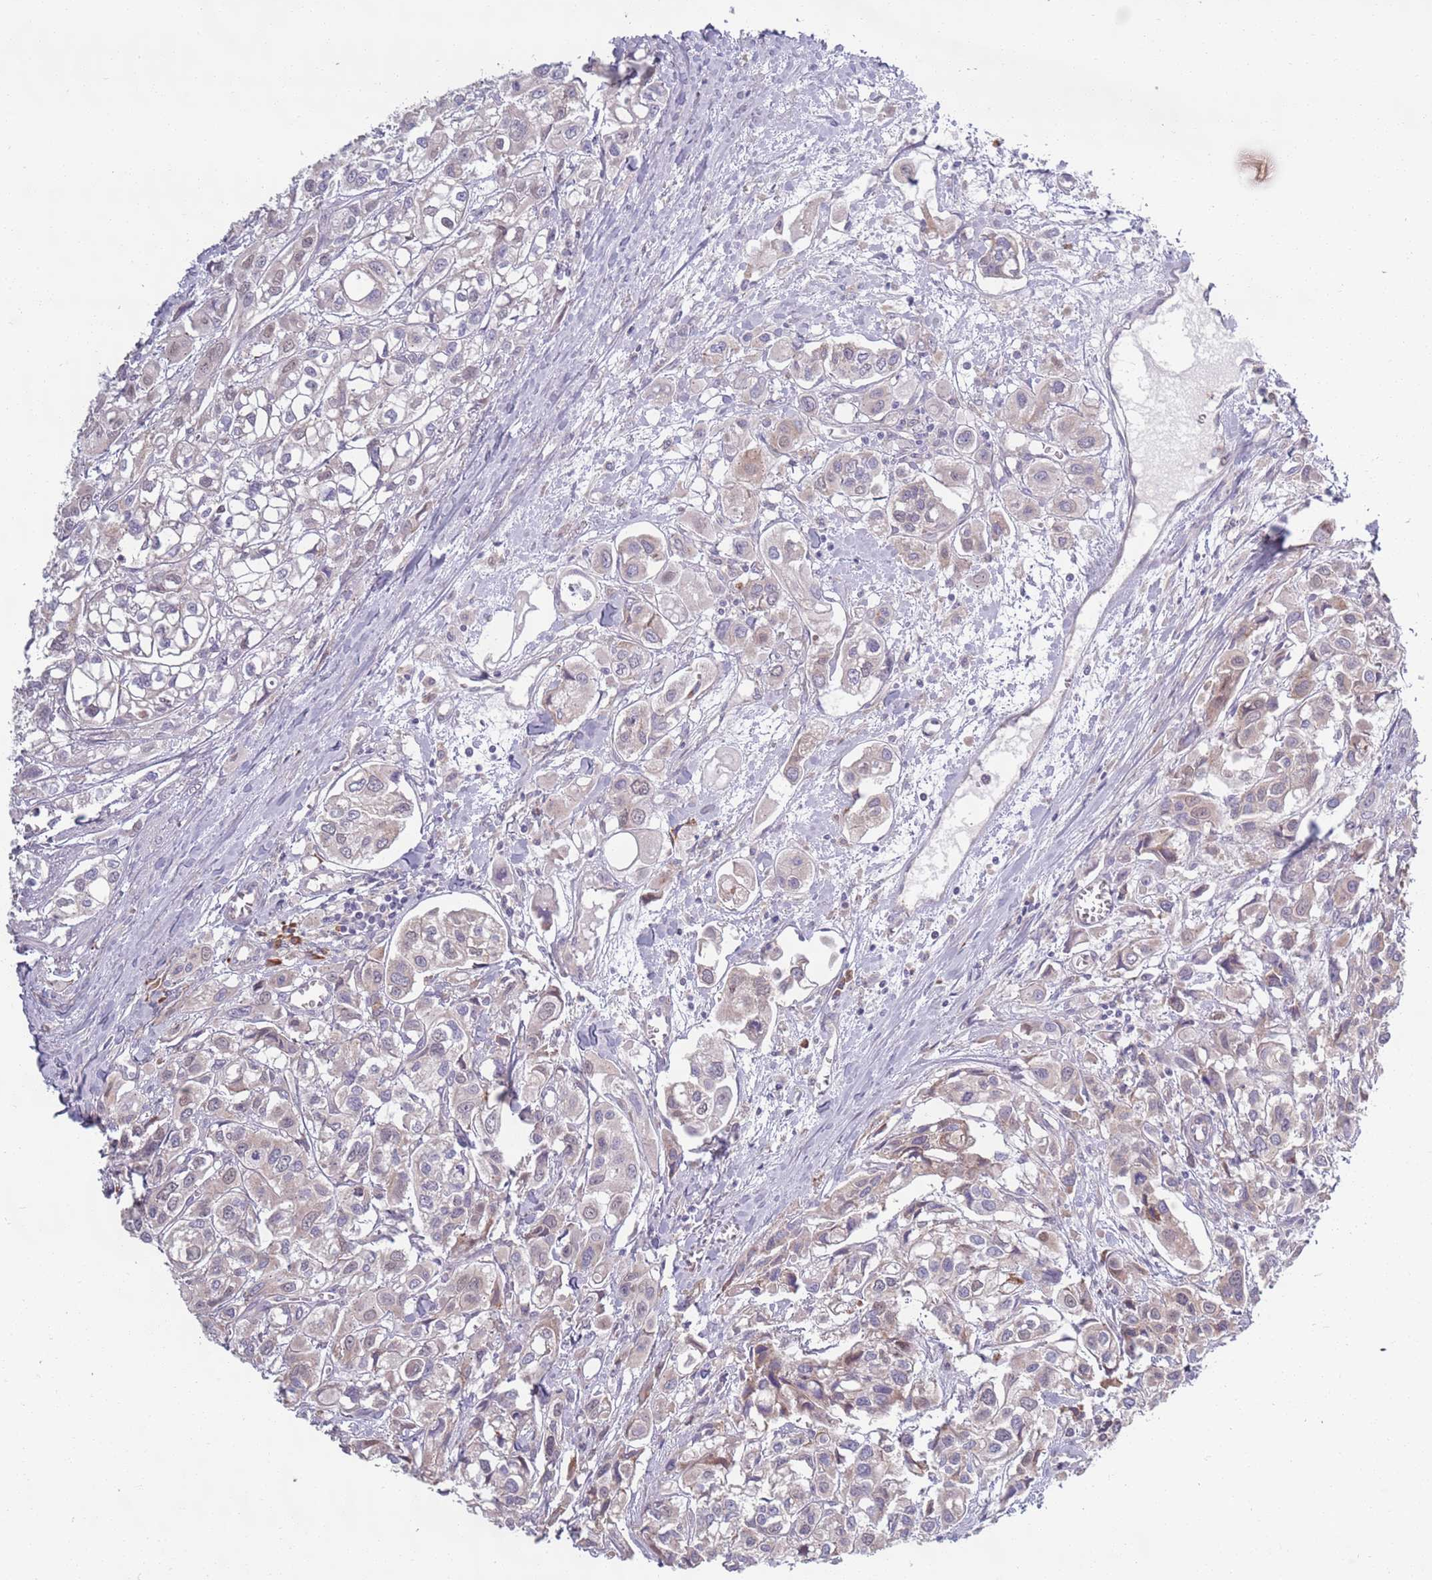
{"staining": {"intensity": "weak", "quantity": "<25%", "location": "cytoplasmic/membranous"}, "tissue": "urothelial cancer", "cell_type": "Tumor cells", "image_type": "cancer", "snomed": [{"axis": "morphology", "description": "Urothelial carcinoma, High grade"}, {"axis": "topography", "description": "Urinary bladder"}], "caption": "DAB (3,3'-diaminobenzidine) immunohistochemical staining of urothelial carcinoma (high-grade) demonstrates no significant positivity in tumor cells.", "gene": "LTB", "patient": {"sex": "male", "age": 67}}